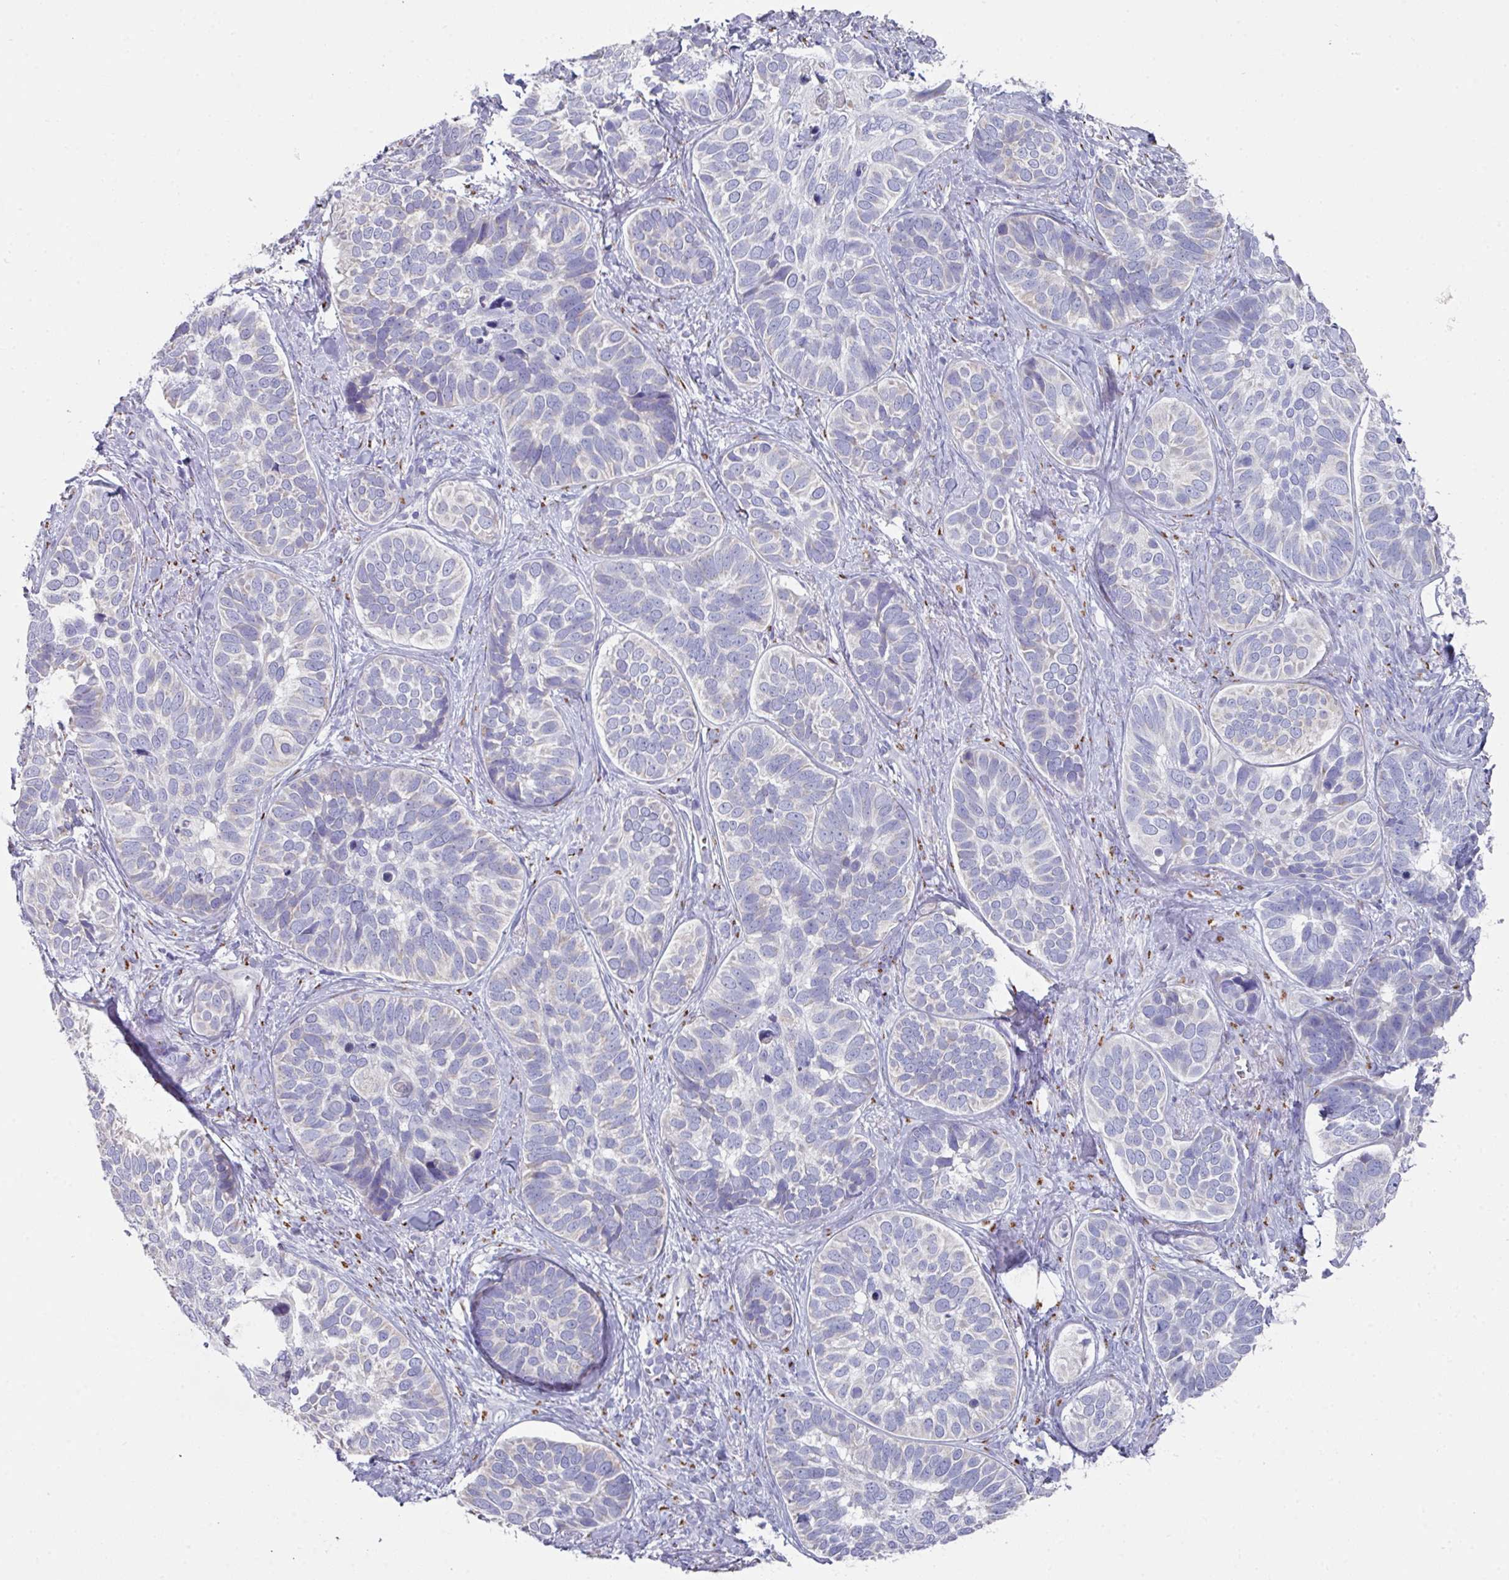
{"staining": {"intensity": "negative", "quantity": "none", "location": "none"}, "tissue": "skin cancer", "cell_type": "Tumor cells", "image_type": "cancer", "snomed": [{"axis": "morphology", "description": "Basal cell carcinoma"}, {"axis": "topography", "description": "Skin"}], "caption": "Skin cancer (basal cell carcinoma) stained for a protein using immunohistochemistry (IHC) displays no positivity tumor cells.", "gene": "VKORC1L1", "patient": {"sex": "male", "age": 62}}